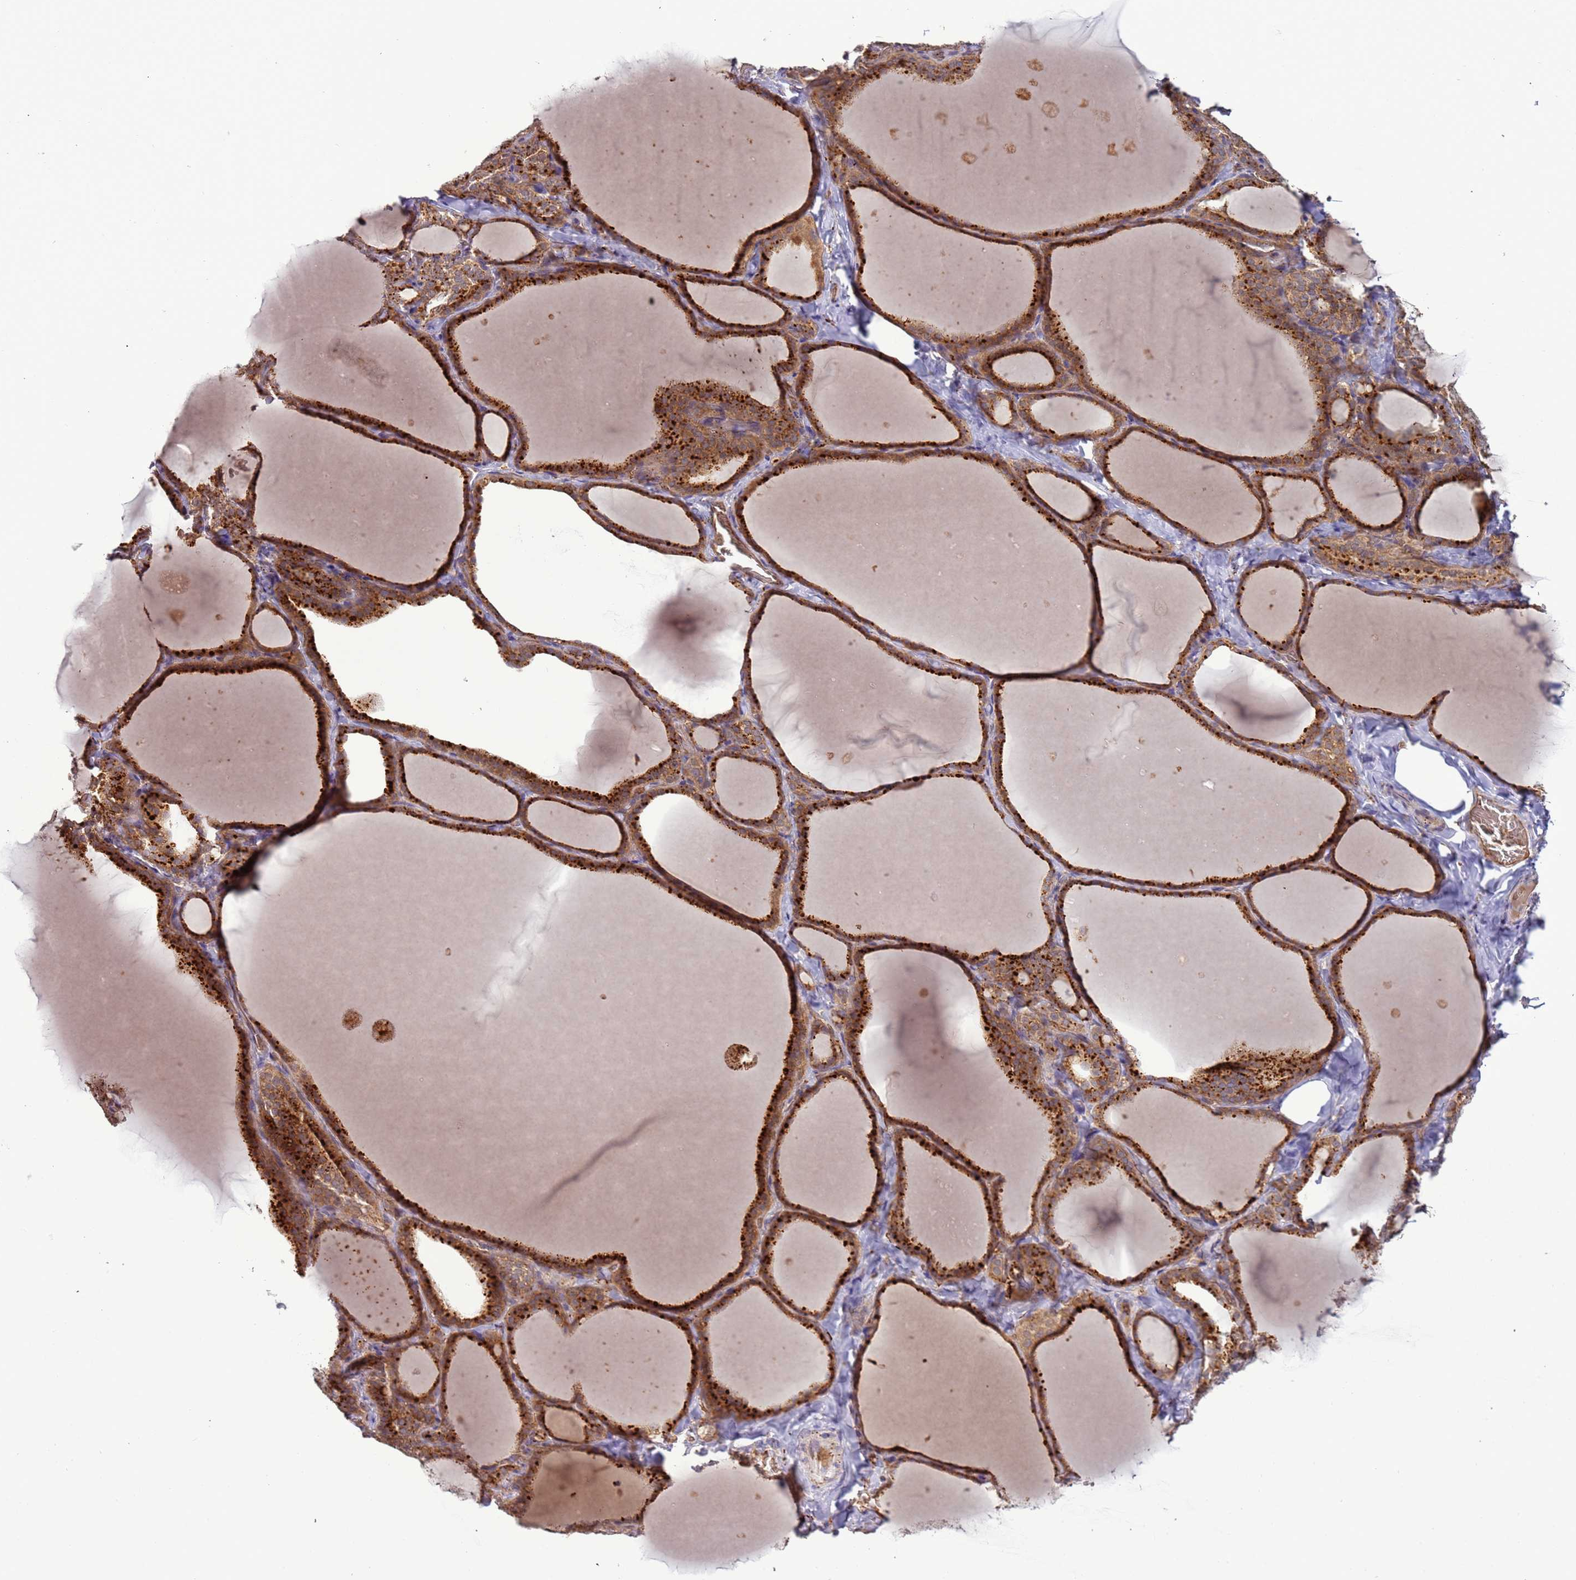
{"staining": {"intensity": "strong", "quantity": ">75%", "location": "cytoplasmic/membranous"}, "tissue": "thyroid gland", "cell_type": "Glandular cells", "image_type": "normal", "snomed": [{"axis": "morphology", "description": "Normal tissue, NOS"}, {"axis": "topography", "description": "Thyroid gland"}], "caption": "DAB (3,3'-diaminobenzidine) immunohistochemical staining of unremarkable thyroid gland exhibits strong cytoplasmic/membranous protein positivity in about >75% of glandular cells.", "gene": "VPS36", "patient": {"sex": "female", "age": 22}}